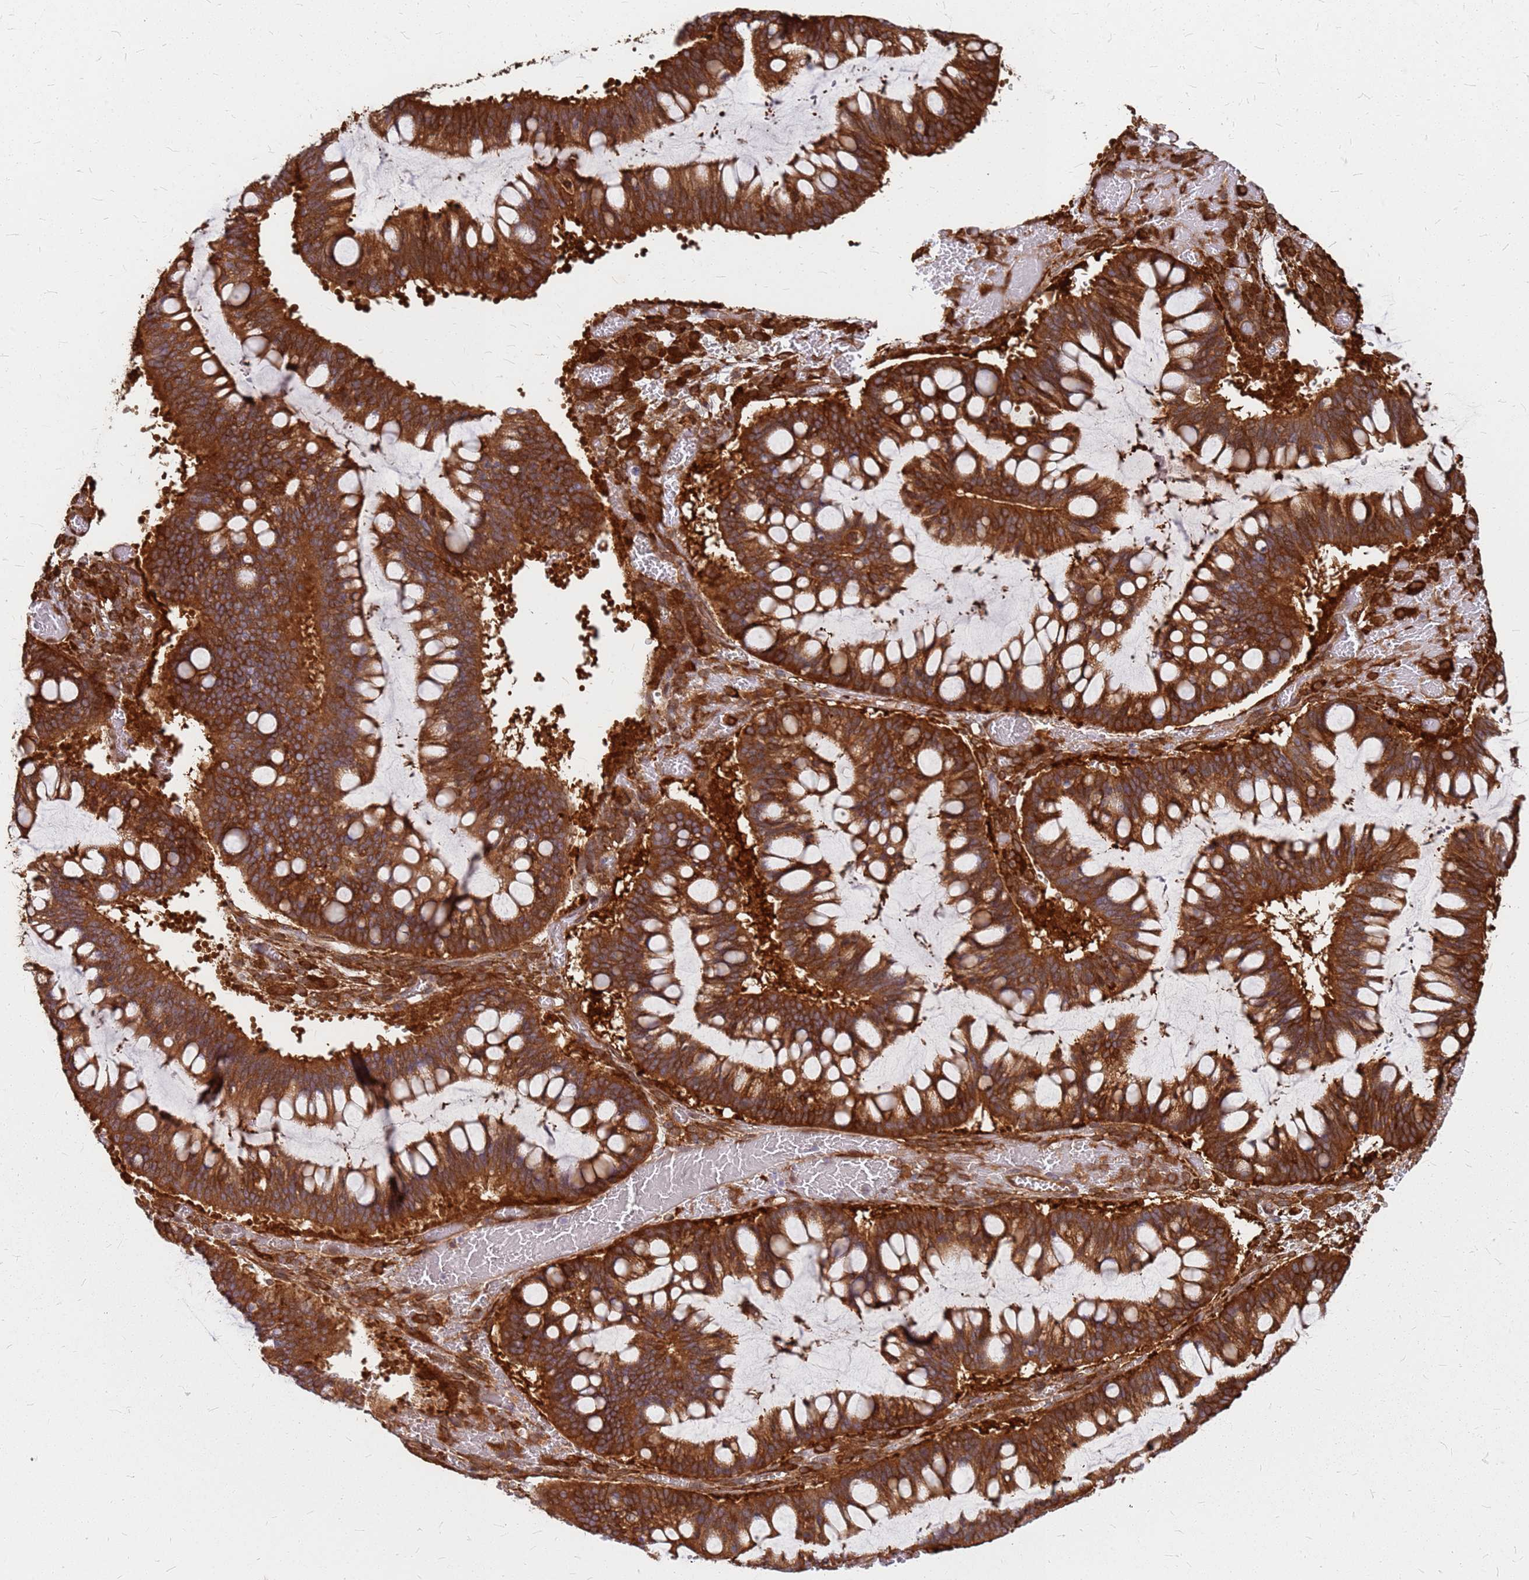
{"staining": {"intensity": "strong", "quantity": ">75%", "location": "cytoplasmic/membranous"}, "tissue": "ovarian cancer", "cell_type": "Tumor cells", "image_type": "cancer", "snomed": [{"axis": "morphology", "description": "Cystadenocarcinoma, mucinous, NOS"}, {"axis": "topography", "description": "Ovary"}], "caption": "Tumor cells reveal strong cytoplasmic/membranous expression in approximately >75% of cells in ovarian cancer (mucinous cystadenocarcinoma). (Brightfield microscopy of DAB IHC at high magnification).", "gene": "HDX", "patient": {"sex": "female", "age": 73}}